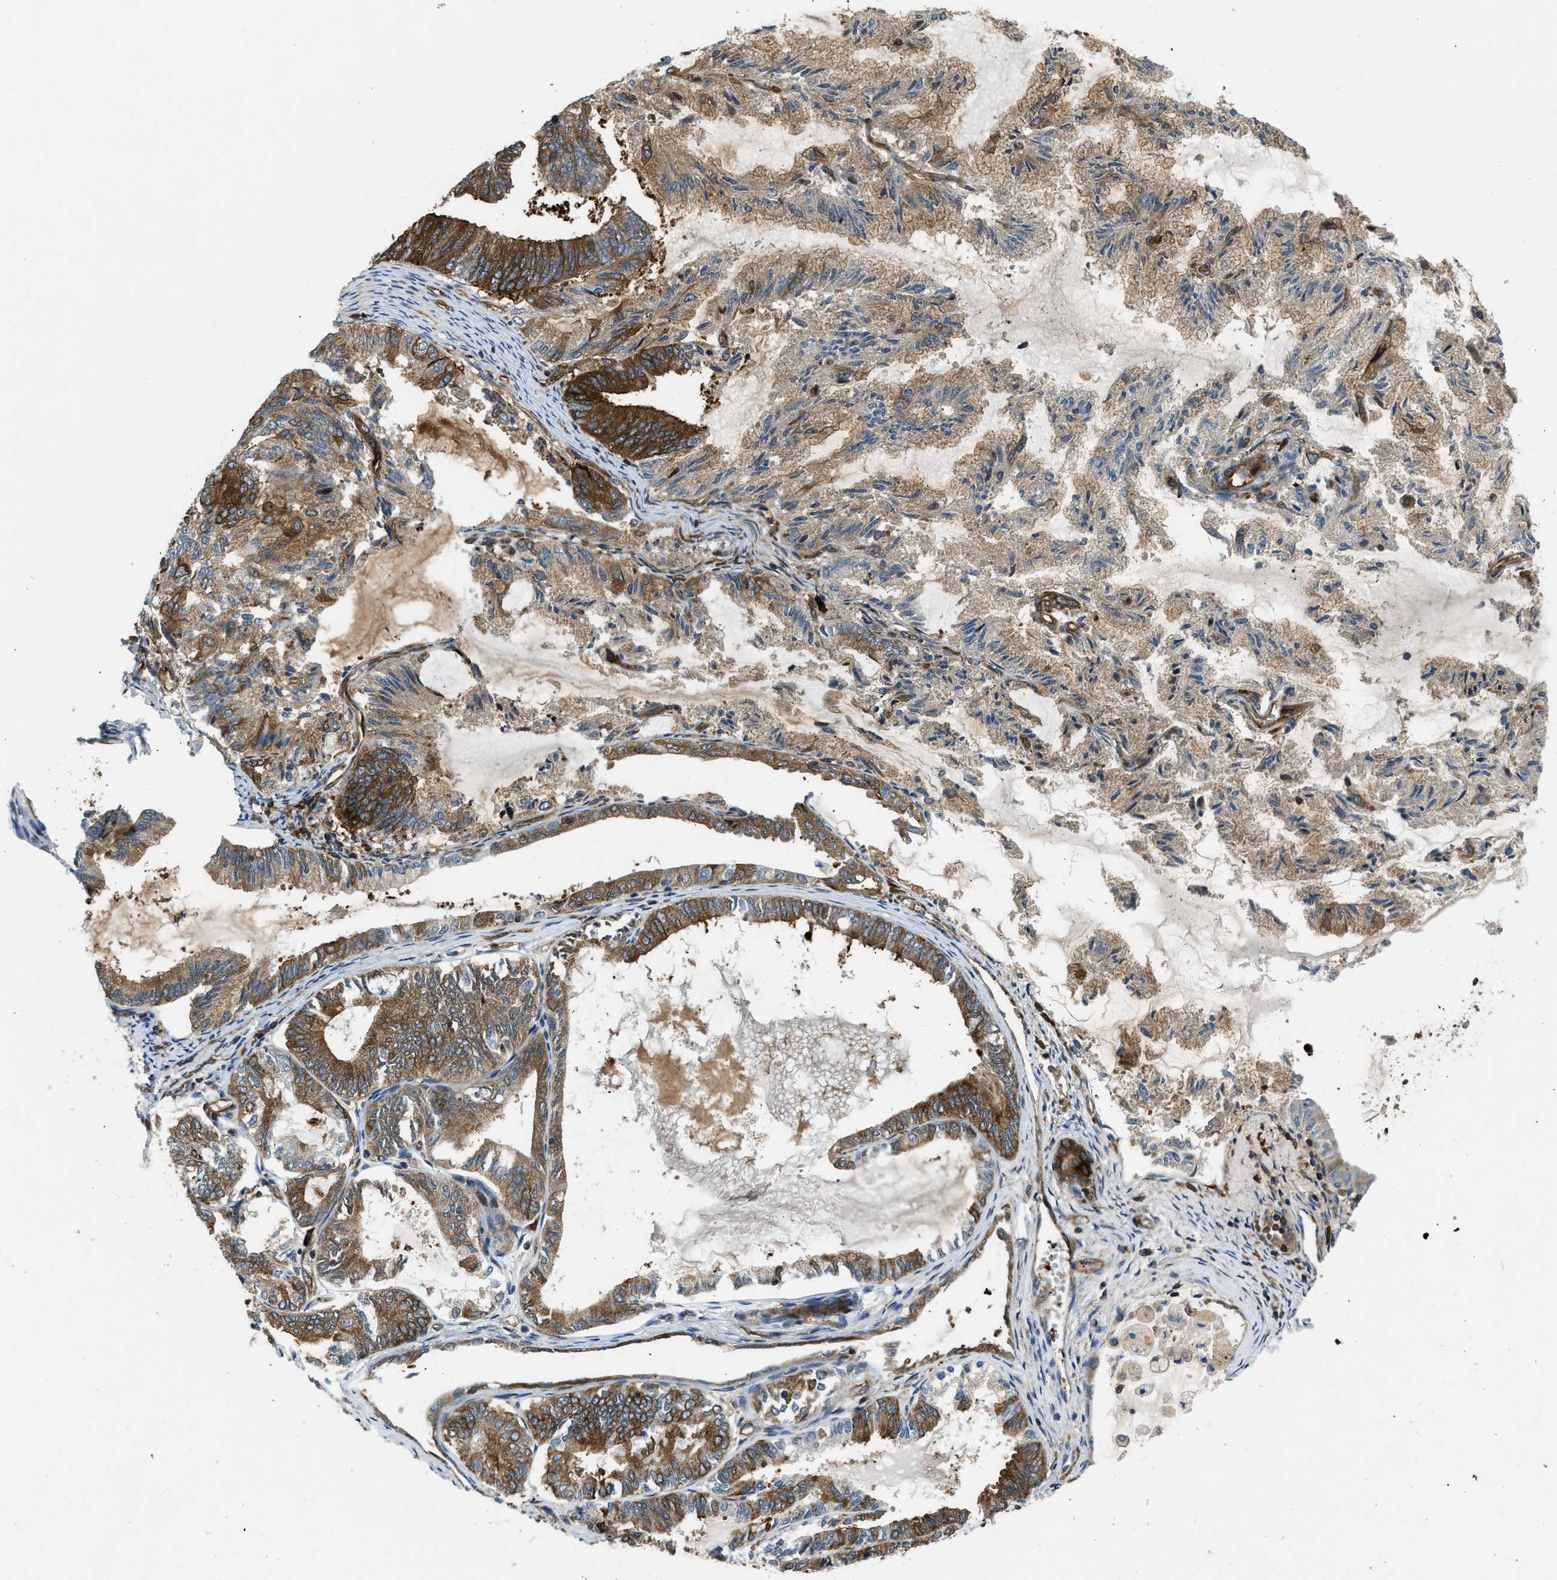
{"staining": {"intensity": "moderate", "quantity": ">75%", "location": "cytoplasmic/membranous"}, "tissue": "endometrial cancer", "cell_type": "Tumor cells", "image_type": "cancer", "snomed": [{"axis": "morphology", "description": "Adenocarcinoma, NOS"}, {"axis": "topography", "description": "Endometrium"}], "caption": "Brown immunohistochemical staining in human endometrial cancer exhibits moderate cytoplasmic/membranous staining in approximately >75% of tumor cells.", "gene": "RASGRF2", "patient": {"sex": "female", "age": 86}}